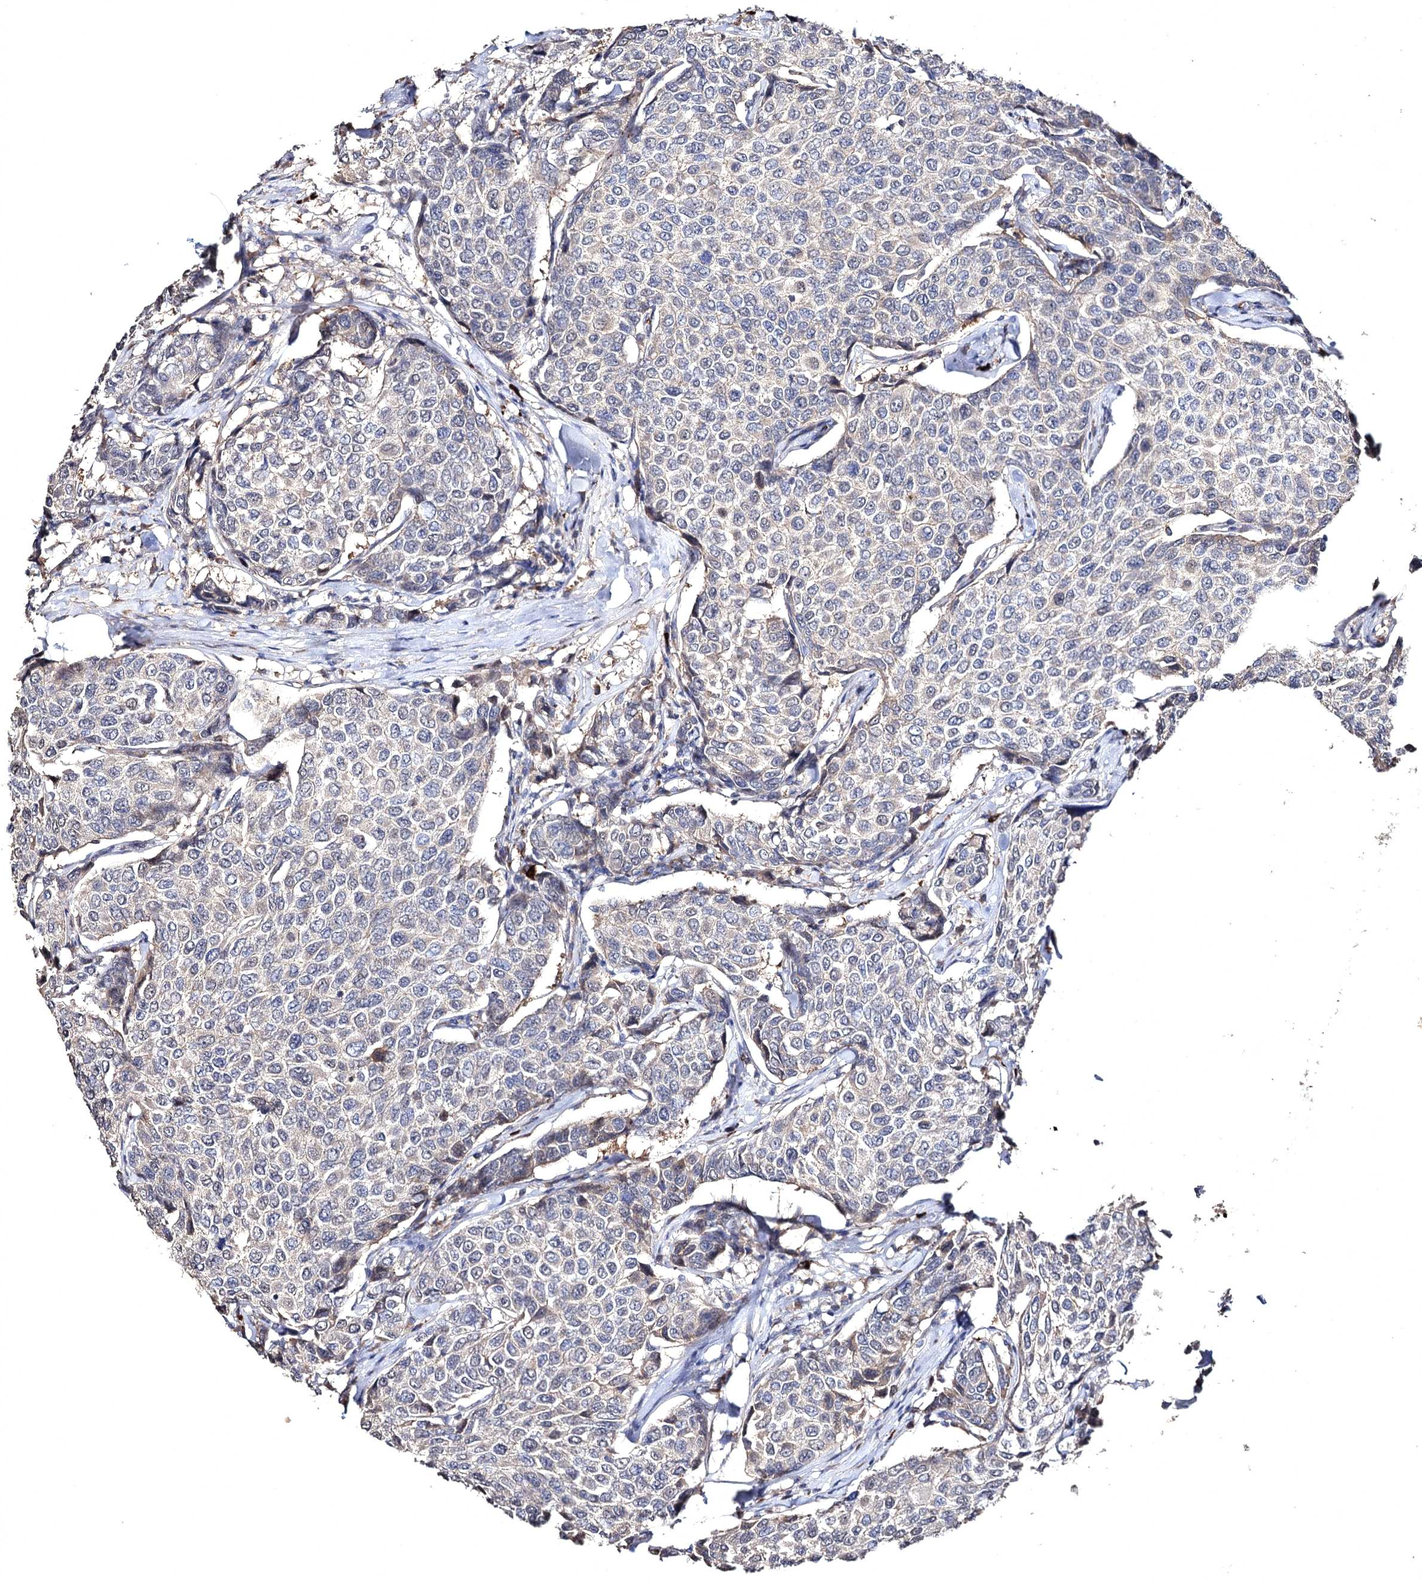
{"staining": {"intensity": "negative", "quantity": "none", "location": "none"}, "tissue": "breast cancer", "cell_type": "Tumor cells", "image_type": "cancer", "snomed": [{"axis": "morphology", "description": "Duct carcinoma"}, {"axis": "topography", "description": "Breast"}], "caption": "Immunohistochemistry of breast intraductal carcinoma demonstrates no positivity in tumor cells.", "gene": "SEMA4G", "patient": {"sex": "female", "age": 55}}